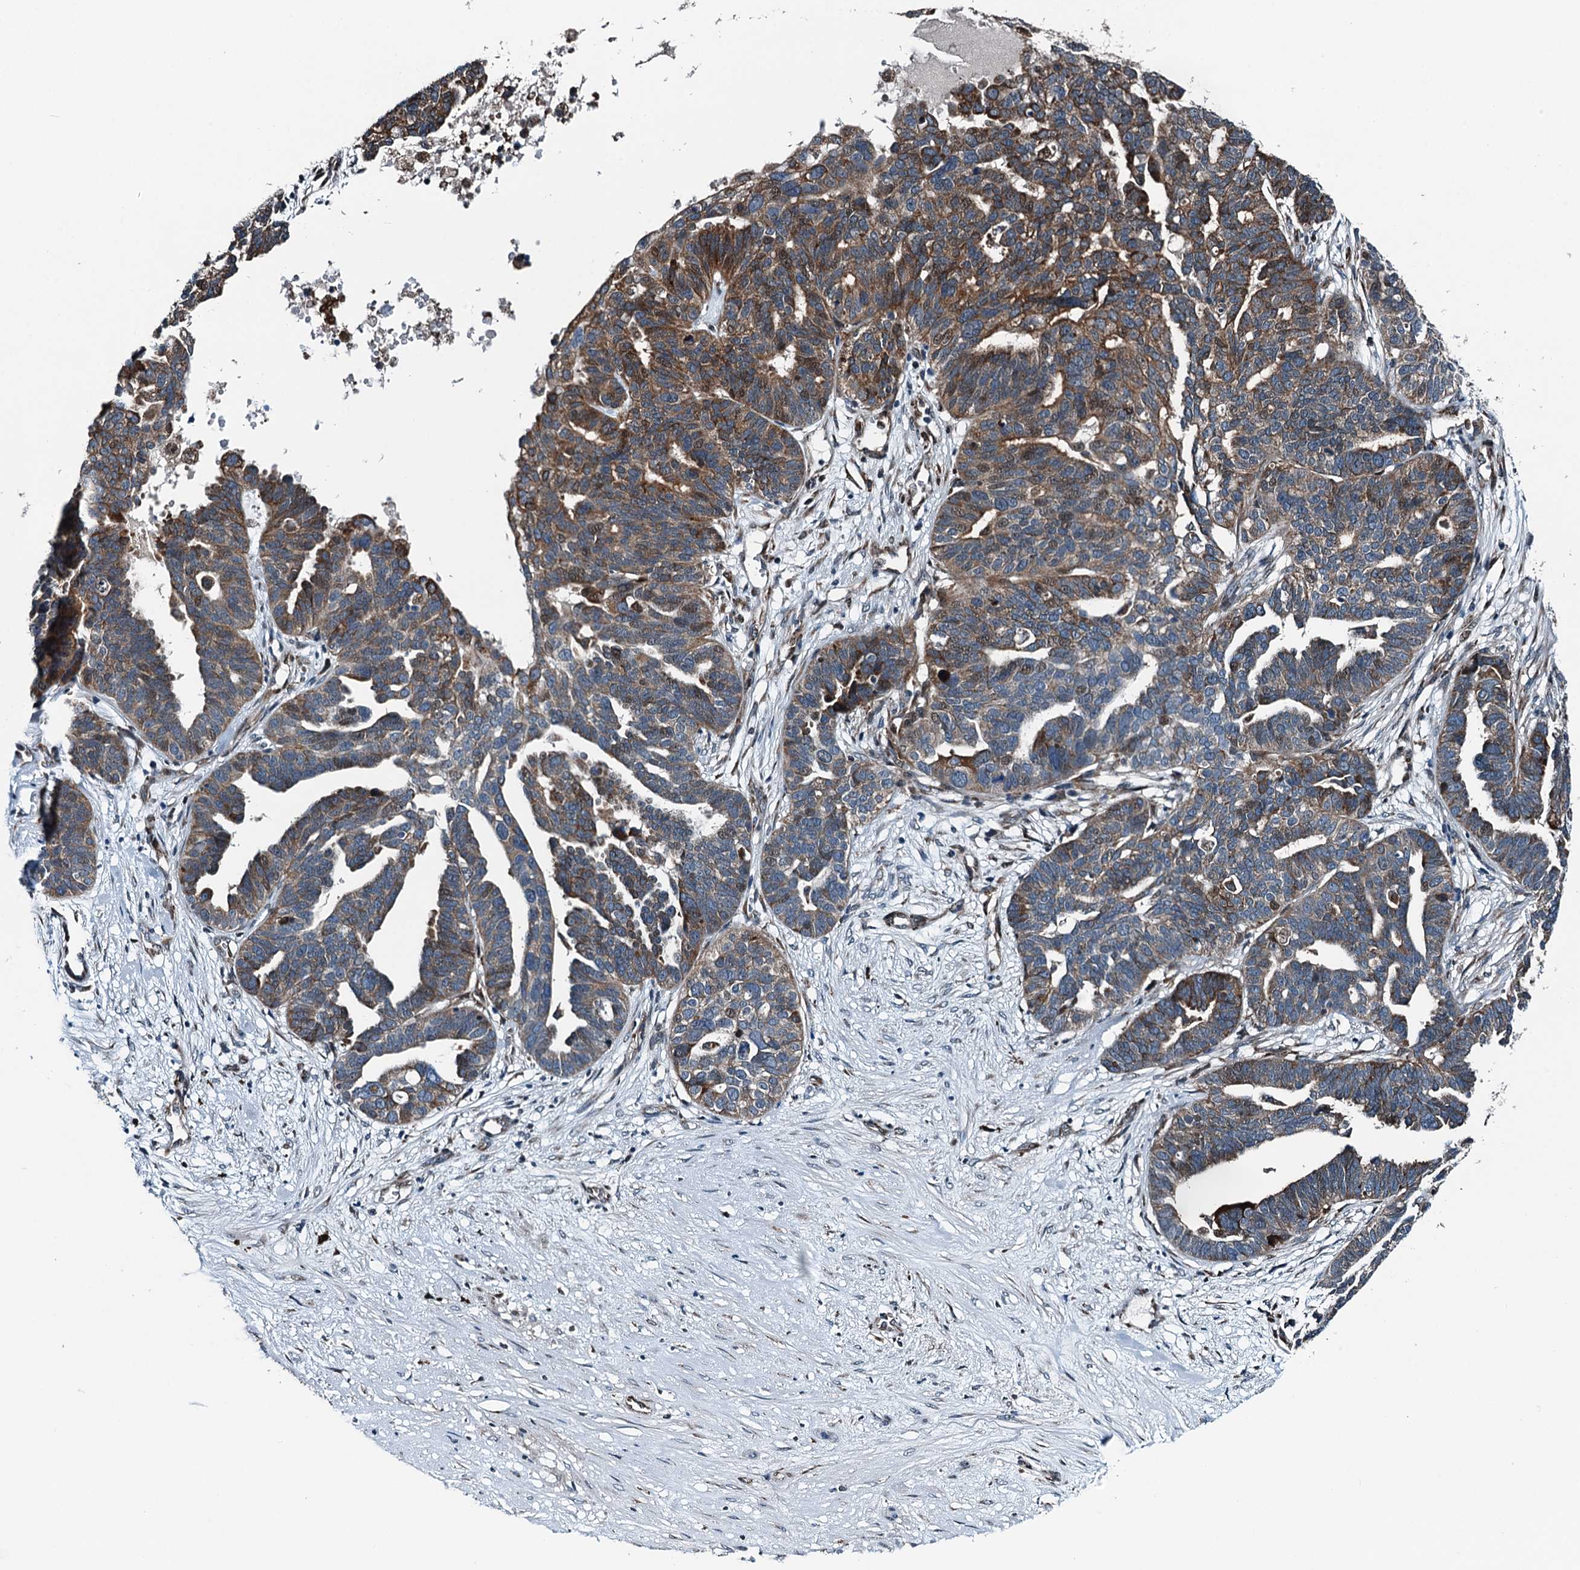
{"staining": {"intensity": "moderate", "quantity": "25%-75%", "location": "cytoplasmic/membranous"}, "tissue": "ovarian cancer", "cell_type": "Tumor cells", "image_type": "cancer", "snomed": [{"axis": "morphology", "description": "Cystadenocarcinoma, serous, NOS"}, {"axis": "topography", "description": "Ovary"}], "caption": "Ovarian cancer tissue shows moderate cytoplasmic/membranous expression in about 25%-75% of tumor cells", "gene": "TAMALIN", "patient": {"sex": "female", "age": 59}}